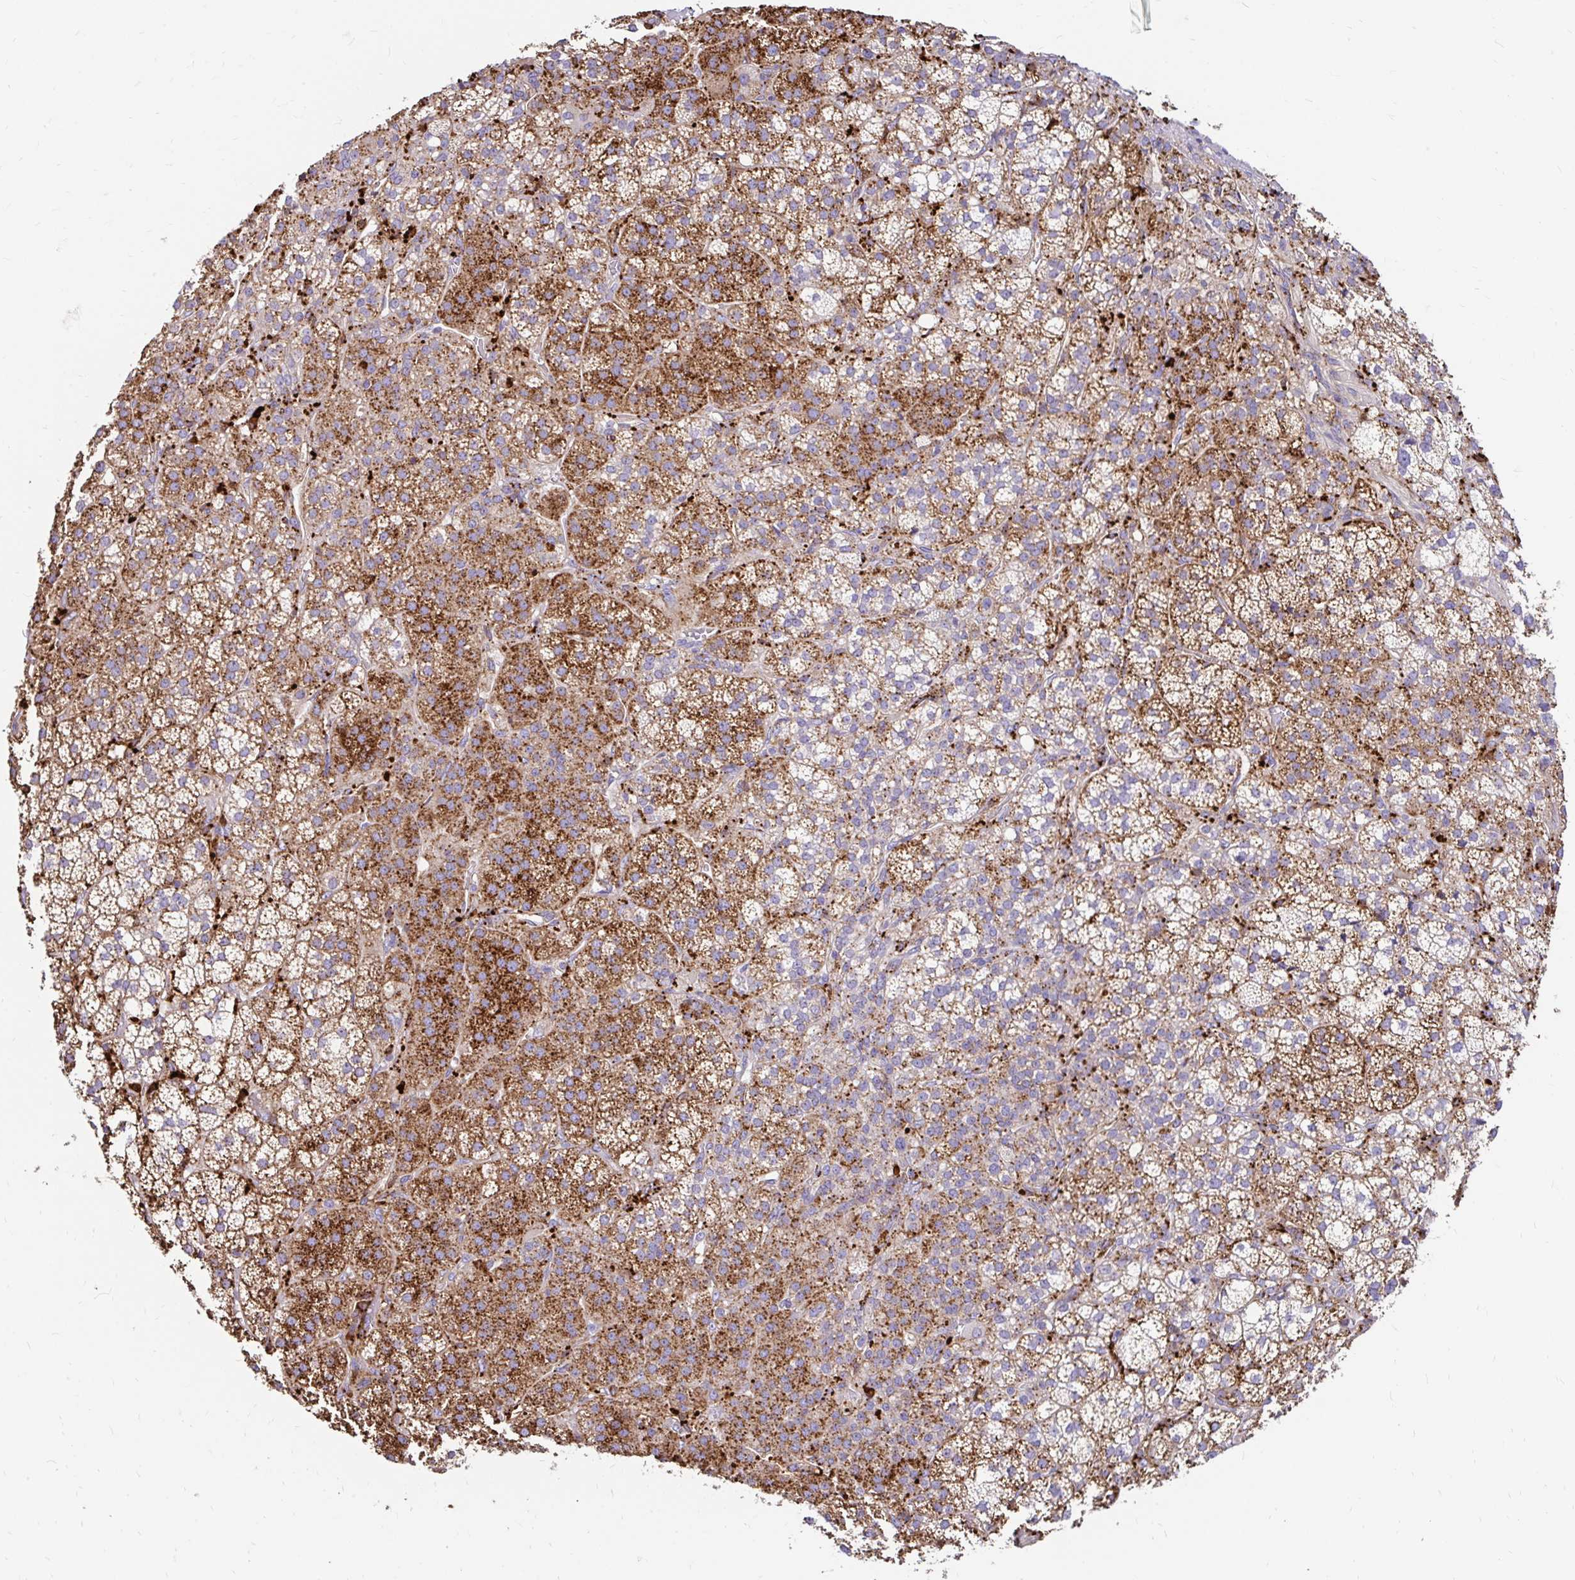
{"staining": {"intensity": "strong", "quantity": ">75%", "location": "cytoplasmic/membranous"}, "tissue": "adrenal gland", "cell_type": "Glandular cells", "image_type": "normal", "snomed": [{"axis": "morphology", "description": "Normal tissue, NOS"}, {"axis": "topography", "description": "Adrenal gland"}], "caption": "Normal adrenal gland shows strong cytoplasmic/membranous positivity in approximately >75% of glandular cells, visualized by immunohistochemistry.", "gene": "FUCA1", "patient": {"sex": "female", "age": 60}}